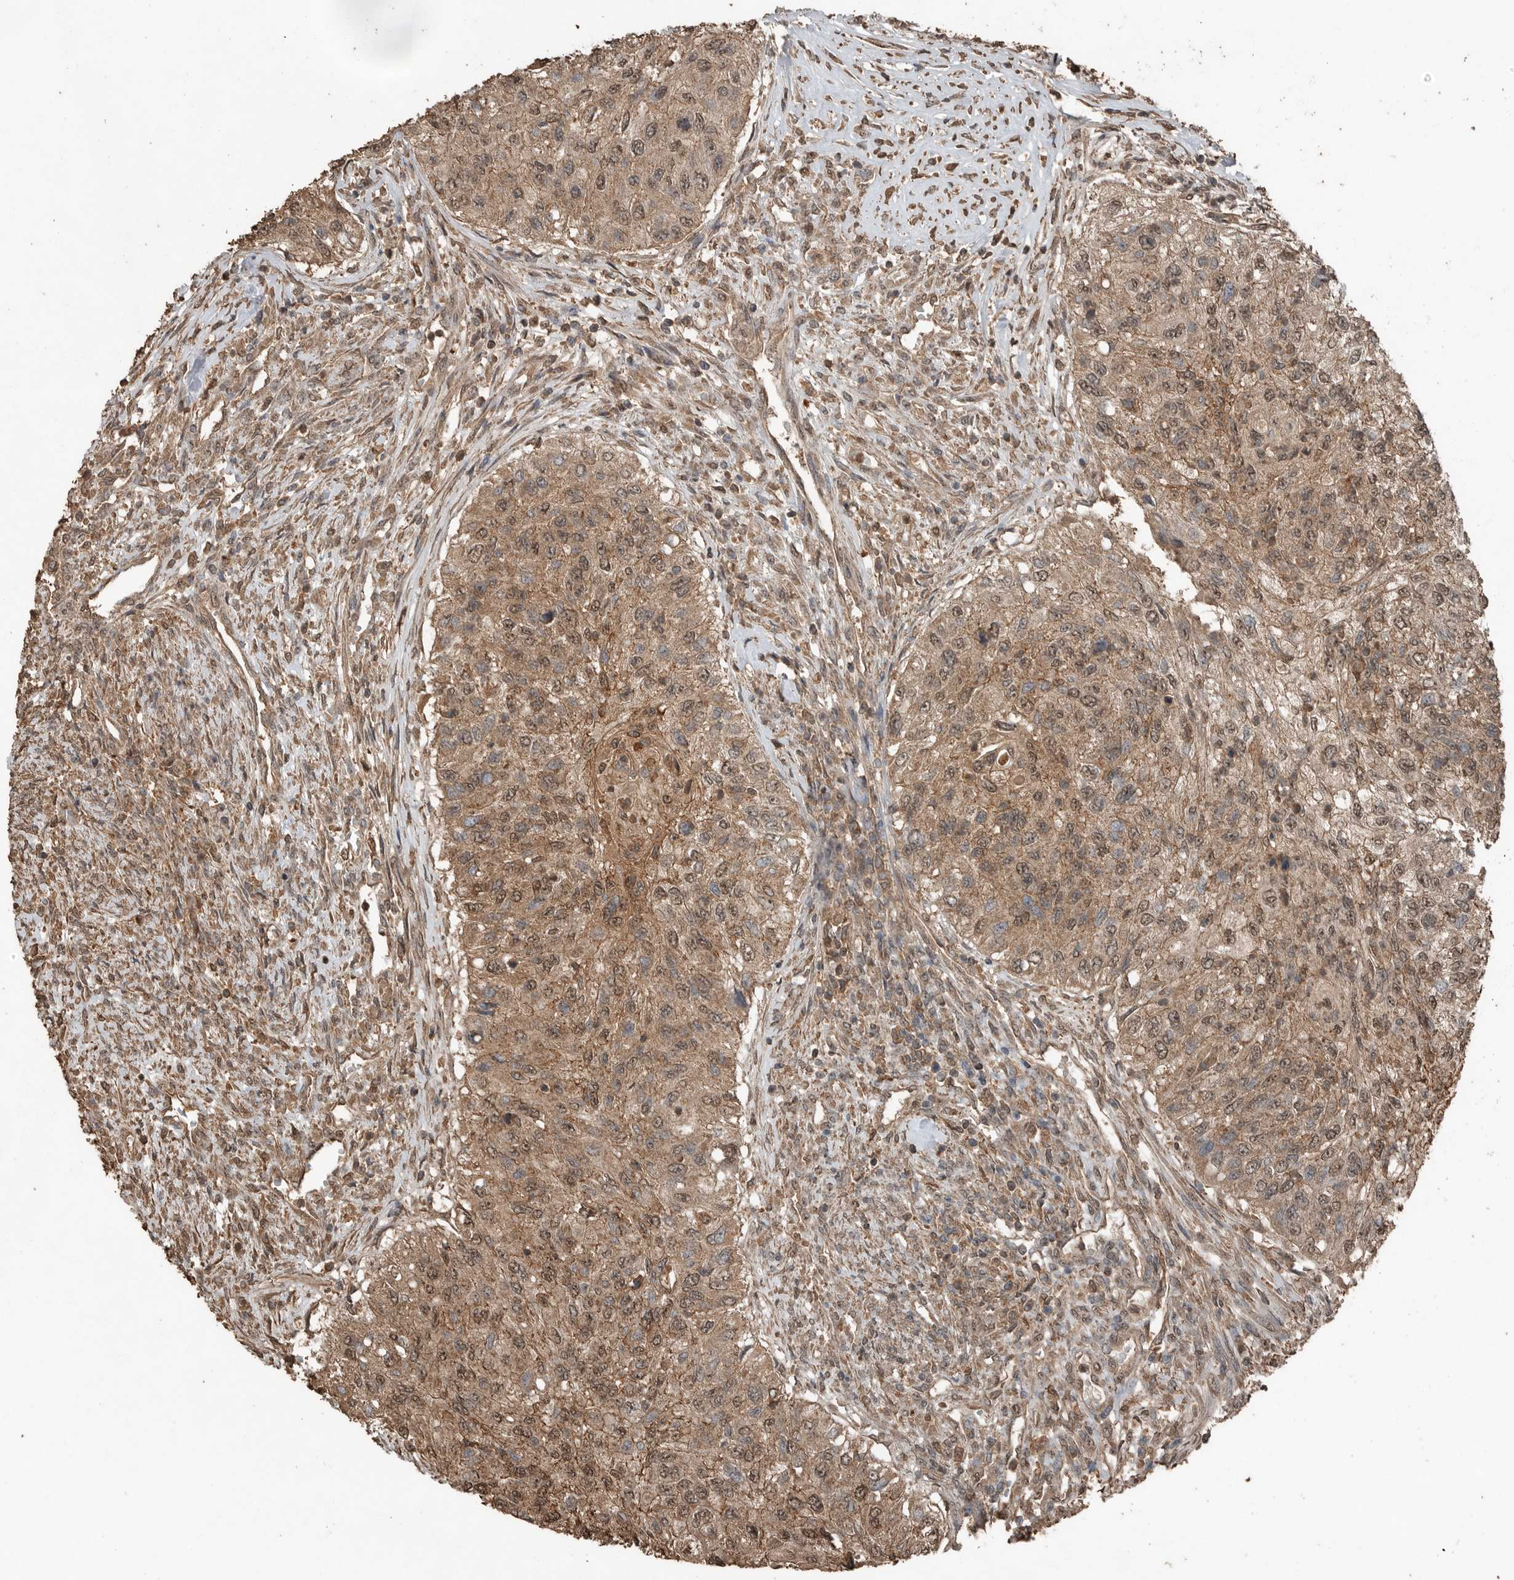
{"staining": {"intensity": "moderate", "quantity": ">75%", "location": "cytoplasmic/membranous,nuclear"}, "tissue": "urothelial cancer", "cell_type": "Tumor cells", "image_type": "cancer", "snomed": [{"axis": "morphology", "description": "Urothelial carcinoma, High grade"}, {"axis": "topography", "description": "Urinary bladder"}], "caption": "An immunohistochemistry (IHC) micrograph of tumor tissue is shown. Protein staining in brown highlights moderate cytoplasmic/membranous and nuclear positivity in high-grade urothelial carcinoma within tumor cells. The staining is performed using DAB (3,3'-diaminobenzidine) brown chromogen to label protein expression. The nuclei are counter-stained blue using hematoxylin.", "gene": "BLZF1", "patient": {"sex": "female", "age": 60}}